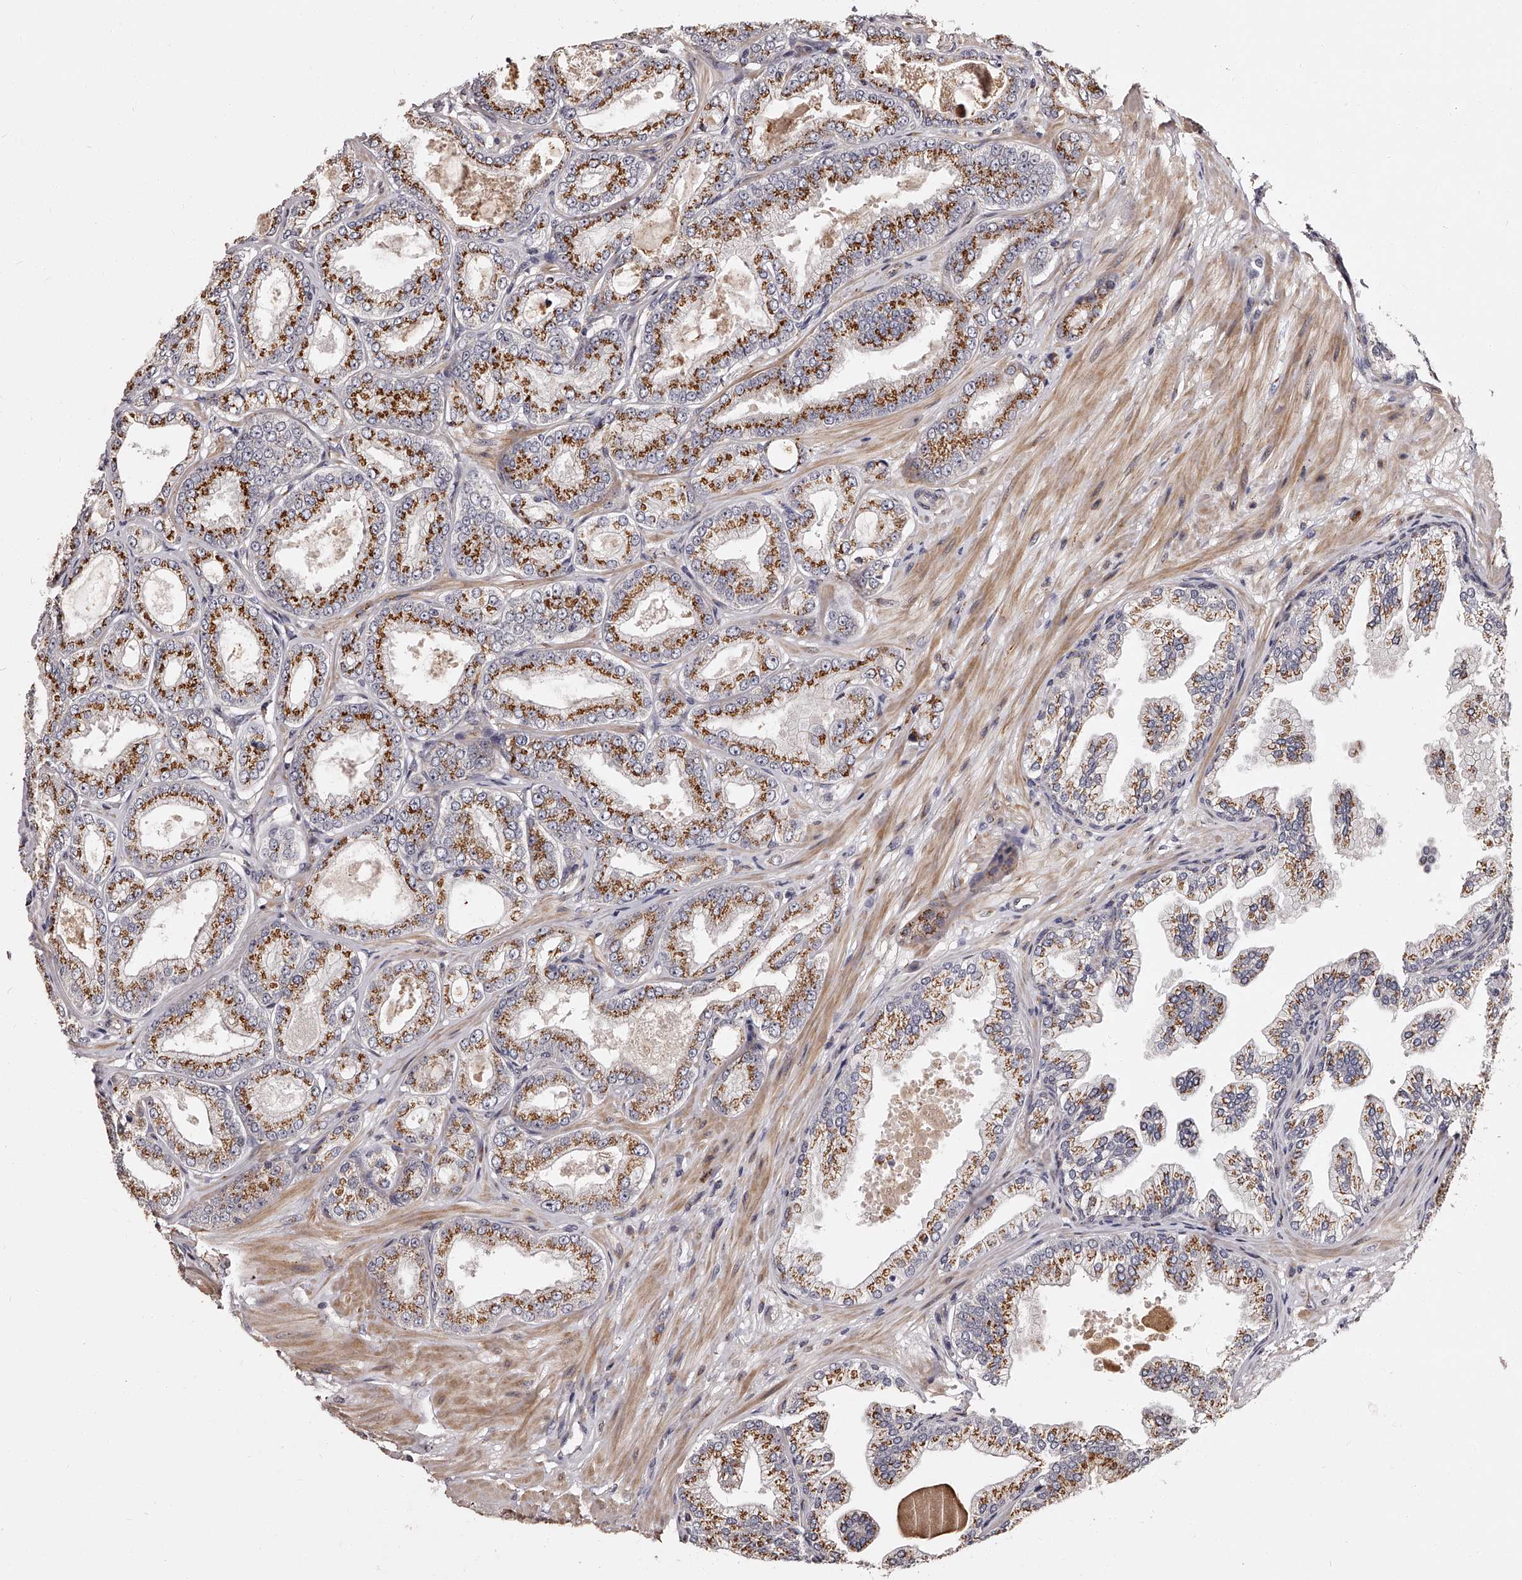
{"staining": {"intensity": "strong", "quantity": ">75%", "location": "cytoplasmic/membranous"}, "tissue": "prostate cancer", "cell_type": "Tumor cells", "image_type": "cancer", "snomed": [{"axis": "morphology", "description": "Adenocarcinoma, Low grade"}, {"axis": "topography", "description": "Prostate"}], "caption": "Protein staining by immunohistochemistry (IHC) exhibits strong cytoplasmic/membranous expression in about >75% of tumor cells in prostate cancer (low-grade adenocarcinoma).", "gene": "RSC1A1", "patient": {"sex": "male", "age": 63}}